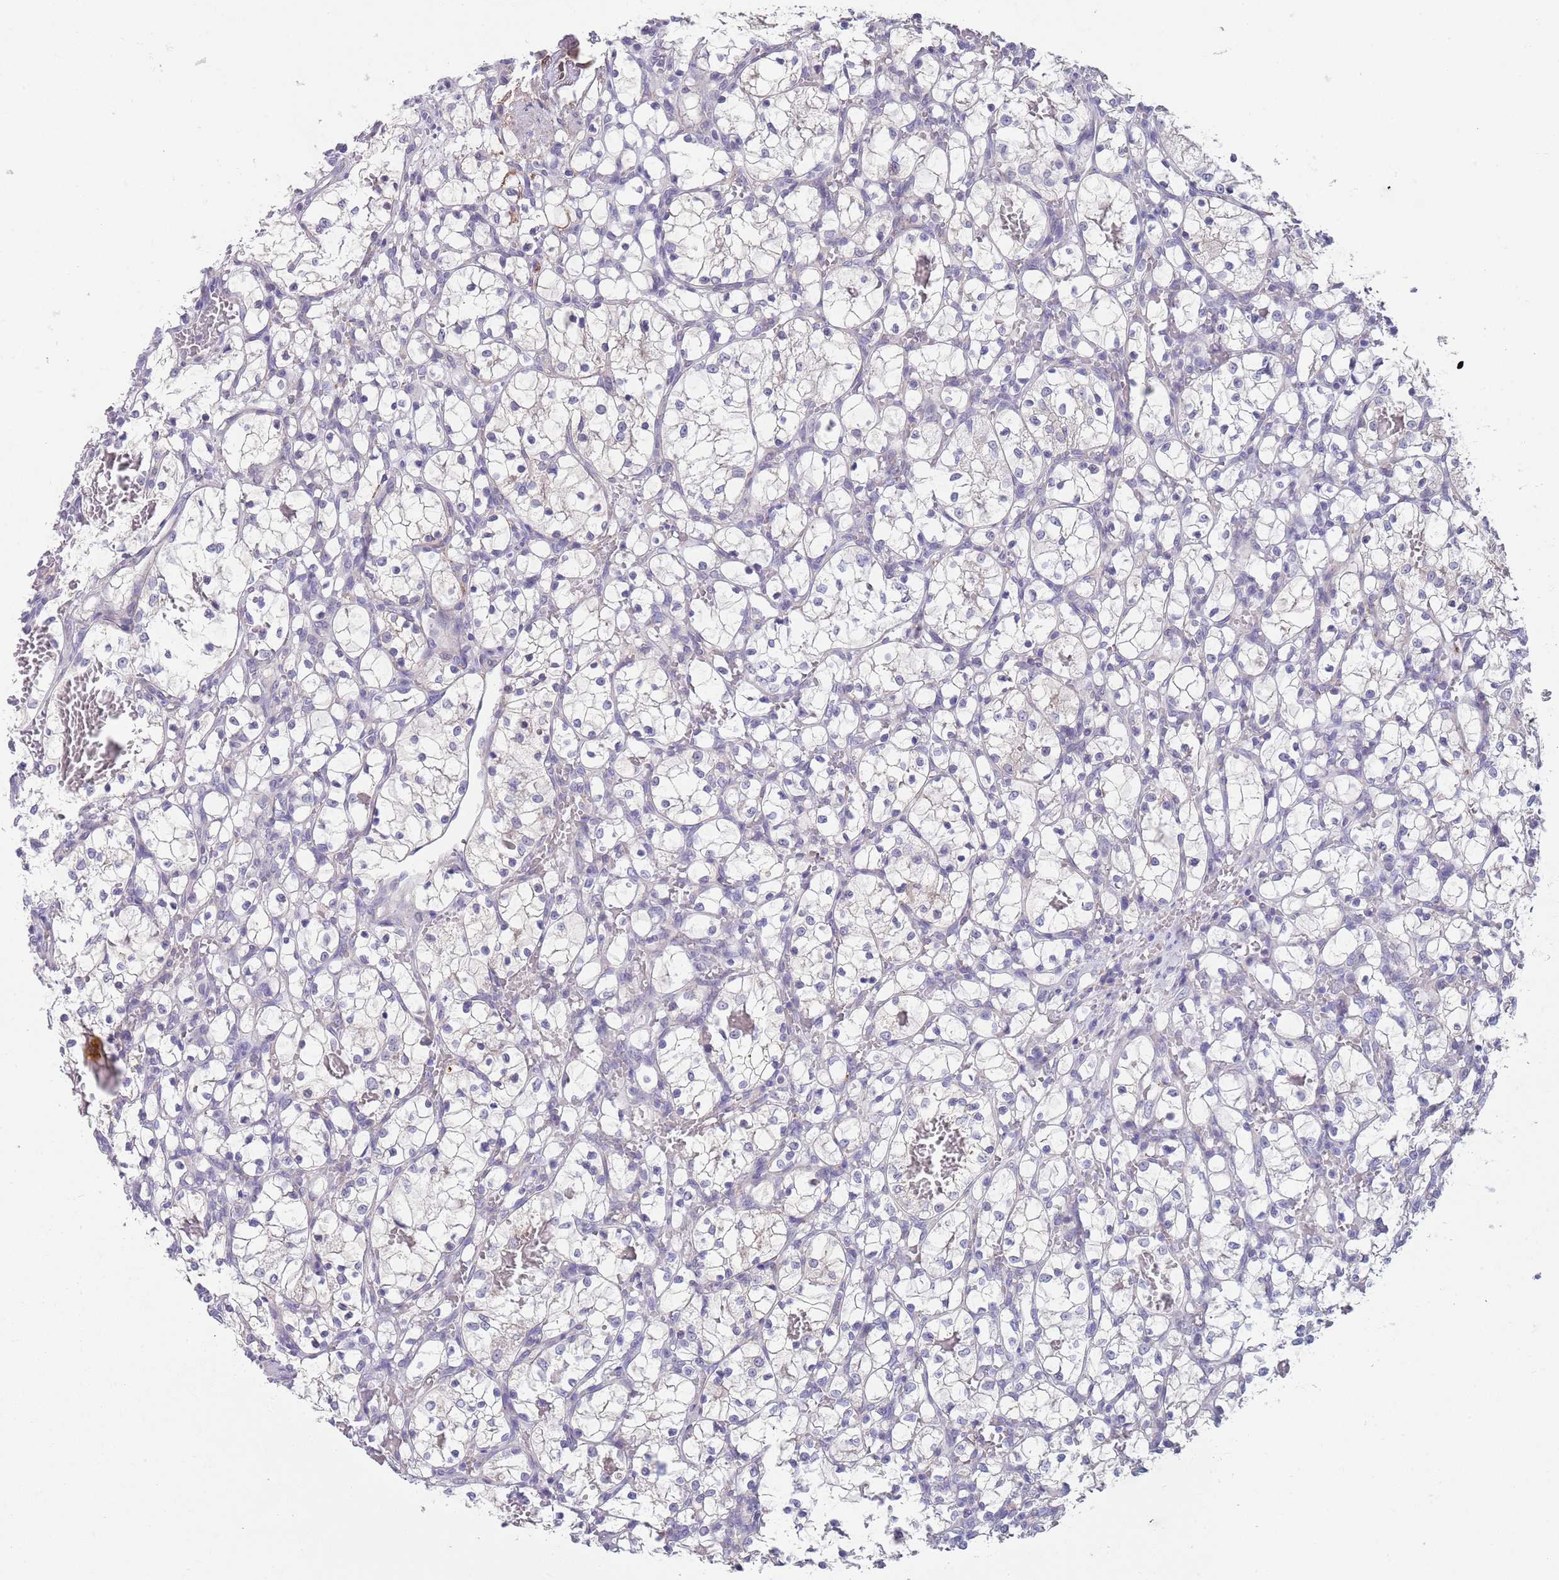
{"staining": {"intensity": "negative", "quantity": "none", "location": "none"}, "tissue": "renal cancer", "cell_type": "Tumor cells", "image_type": "cancer", "snomed": [{"axis": "morphology", "description": "Adenocarcinoma, NOS"}, {"axis": "topography", "description": "Kidney"}], "caption": "Image shows no protein positivity in tumor cells of renal cancer tissue. (Stains: DAB immunohistochemistry with hematoxylin counter stain, Microscopy: brightfield microscopy at high magnification).", "gene": "RNF169", "patient": {"sex": "female", "age": 69}}